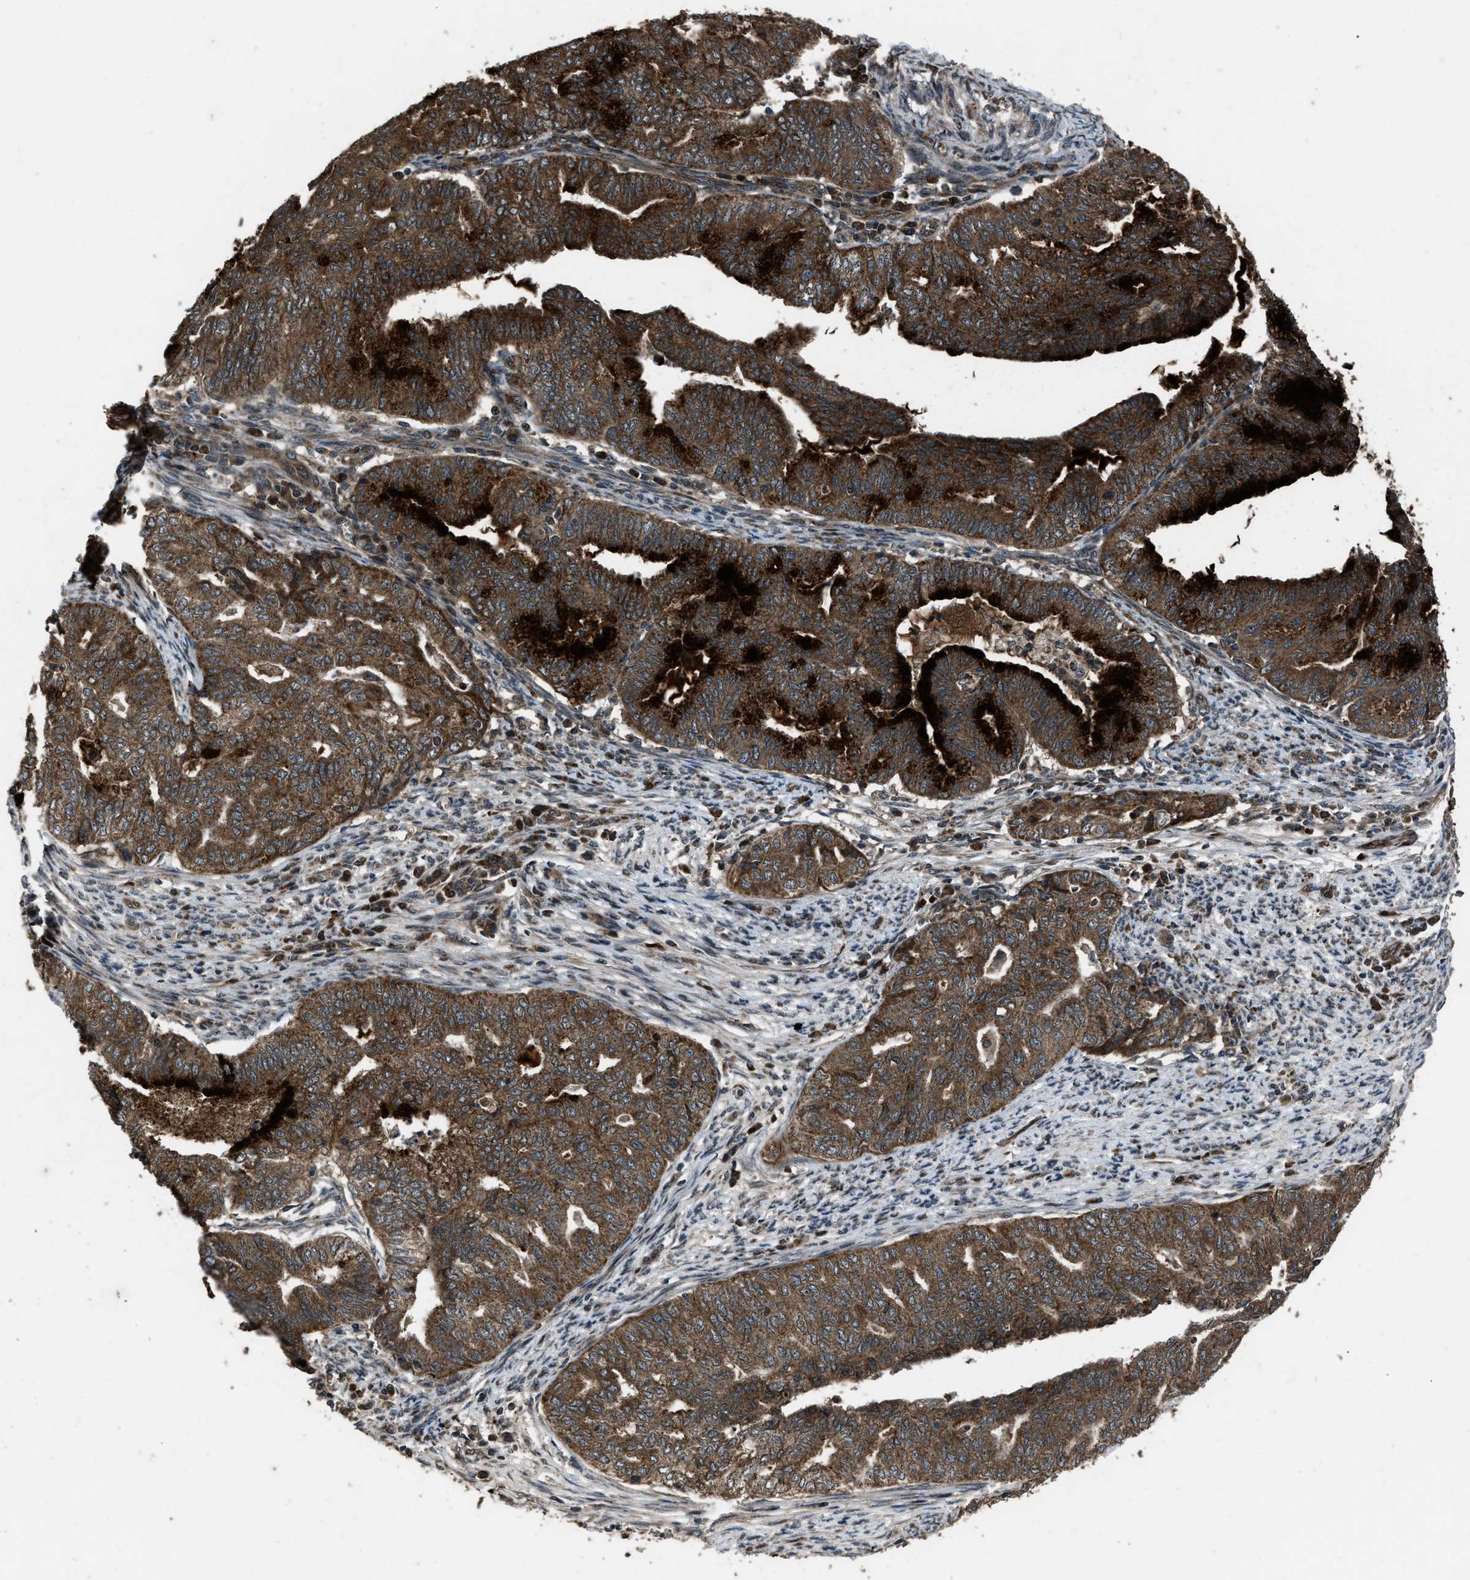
{"staining": {"intensity": "strong", "quantity": ">75%", "location": "cytoplasmic/membranous"}, "tissue": "endometrial cancer", "cell_type": "Tumor cells", "image_type": "cancer", "snomed": [{"axis": "morphology", "description": "Adenocarcinoma, NOS"}, {"axis": "topography", "description": "Endometrium"}], "caption": "Immunohistochemistry (IHC) photomicrograph of neoplastic tissue: adenocarcinoma (endometrial) stained using immunohistochemistry (IHC) exhibits high levels of strong protein expression localized specifically in the cytoplasmic/membranous of tumor cells, appearing as a cytoplasmic/membranous brown color.", "gene": "IRAK4", "patient": {"sex": "female", "age": 79}}